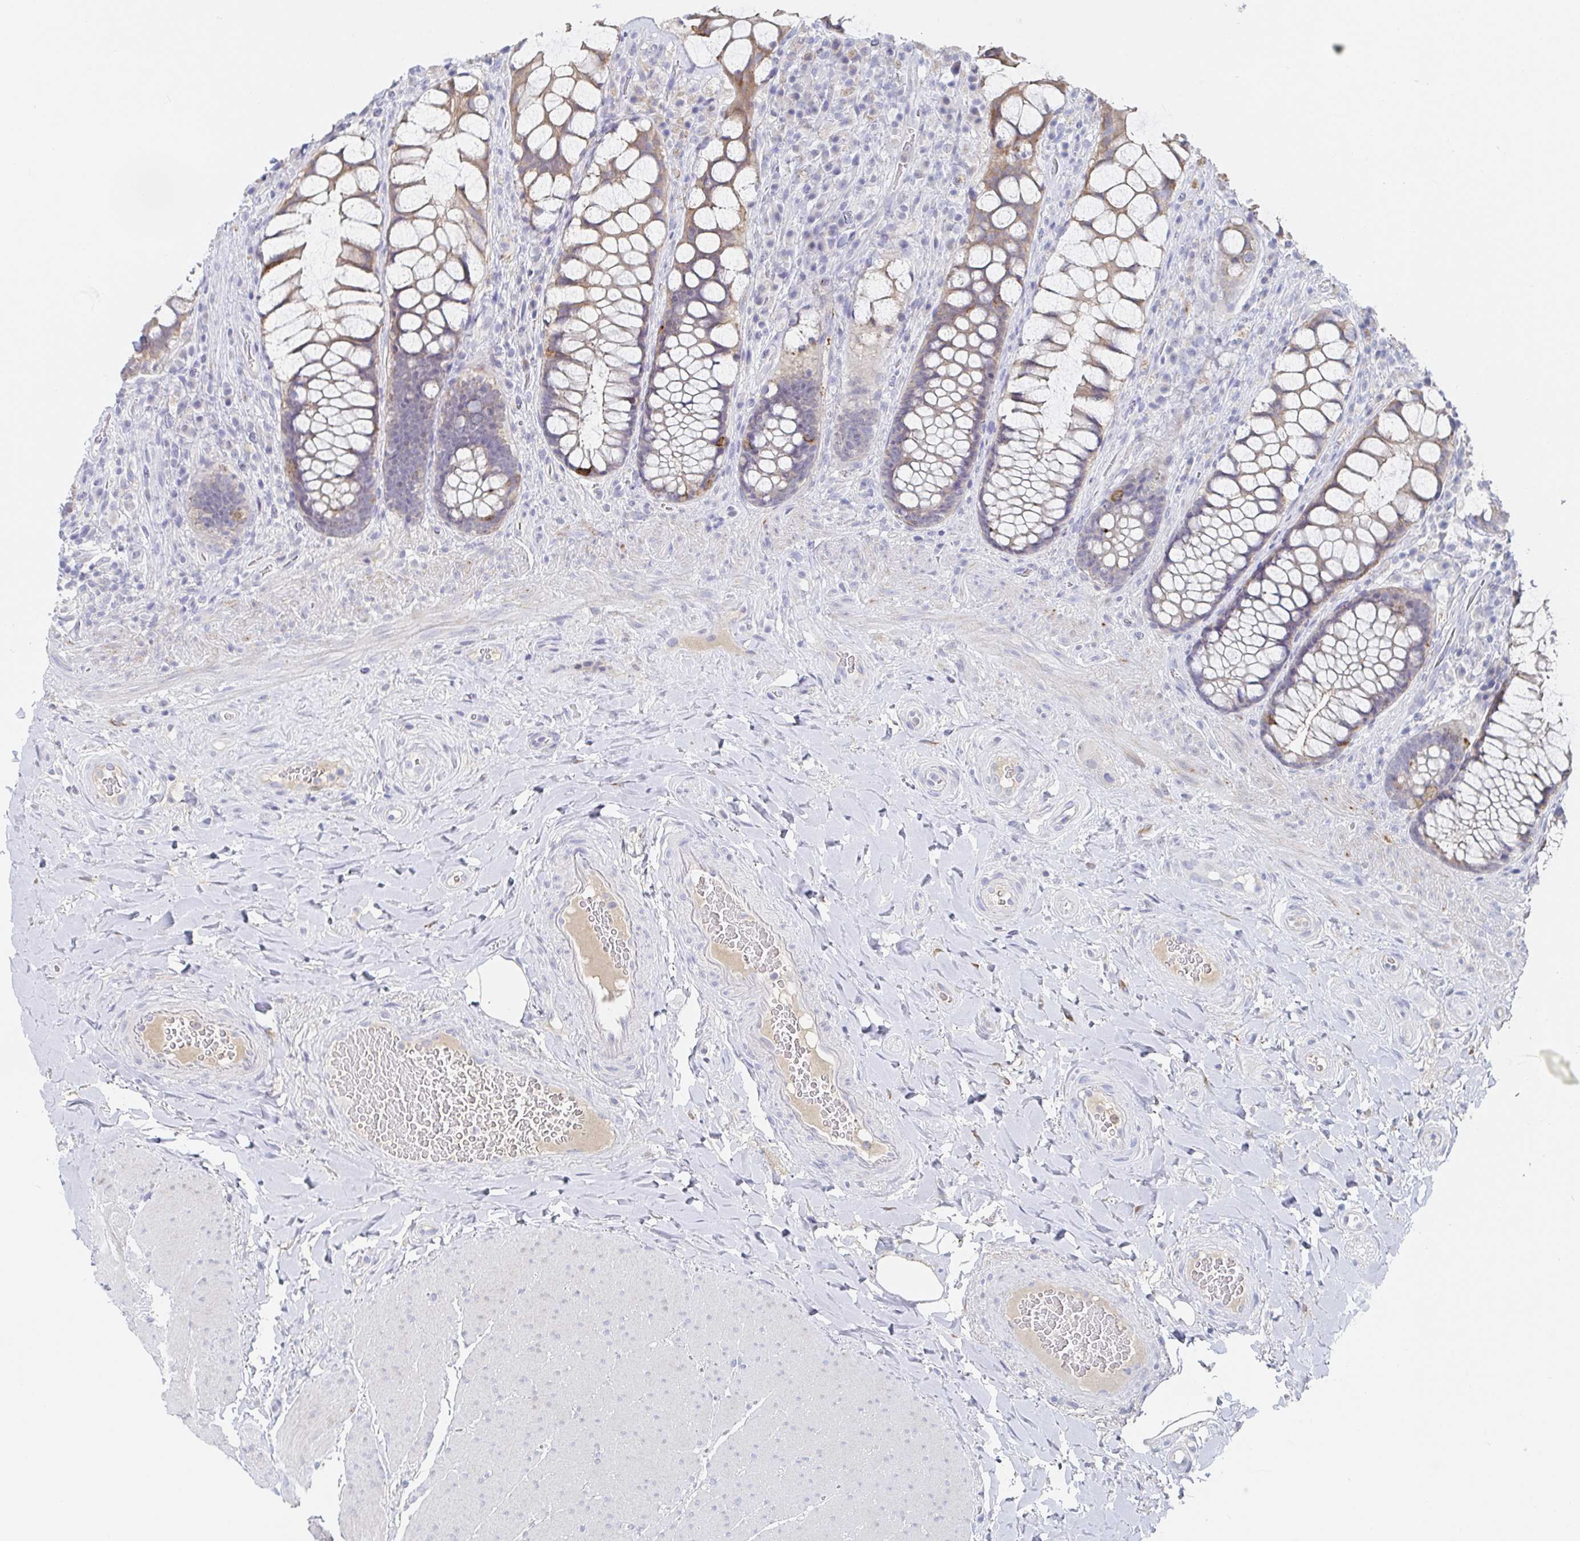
{"staining": {"intensity": "moderate", "quantity": "25%-75%", "location": "cytoplasmic/membranous"}, "tissue": "rectum", "cell_type": "Glandular cells", "image_type": "normal", "snomed": [{"axis": "morphology", "description": "Normal tissue, NOS"}, {"axis": "topography", "description": "Rectum"}], "caption": "Immunohistochemistry micrograph of benign human rectum stained for a protein (brown), which shows medium levels of moderate cytoplasmic/membranous staining in about 25%-75% of glandular cells.", "gene": "ZNF100", "patient": {"sex": "female", "age": 58}}